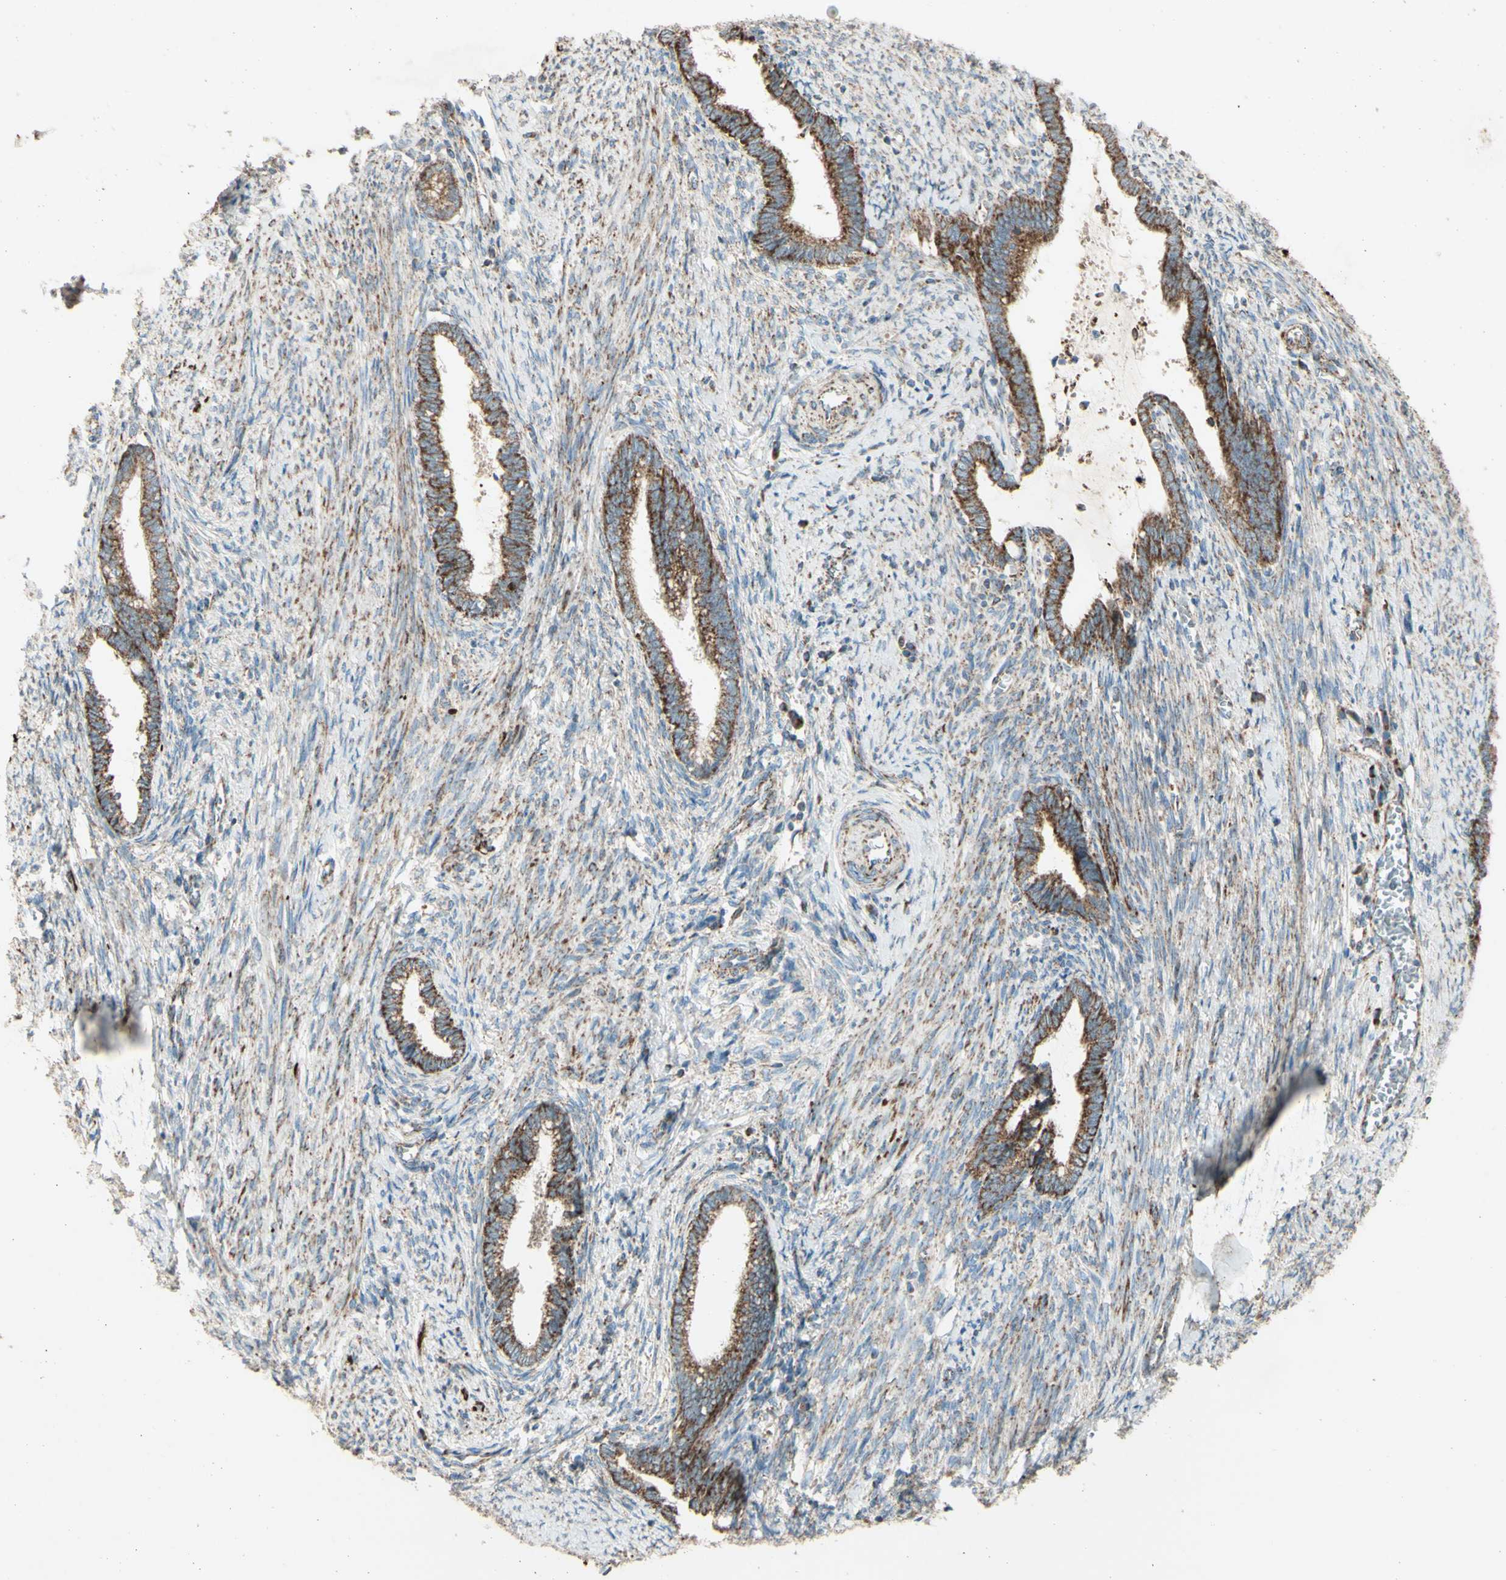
{"staining": {"intensity": "strong", "quantity": ">75%", "location": "cytoplasmic/membranous"}, "tissue": "cervical cancer", "cell_type": "Tumor cells", "image_type": "cancer", "snomed": [{"axis": "morphology", "description": "Adenocarcinoma, NOS"}, {"axis": "topography", "description": "Cervix"}], "caption": "Immunohistochemistry (IHC) (DAB) staining of cervical adenocarcinoma reveals strong cytoplasmic/membranous protein expression in about >75% of tumor cells. (Brightfield microscopy of DAB IHC at high magnification).", "gene": "RHOT1", "patient": {"sex": "female", "age": 44}}